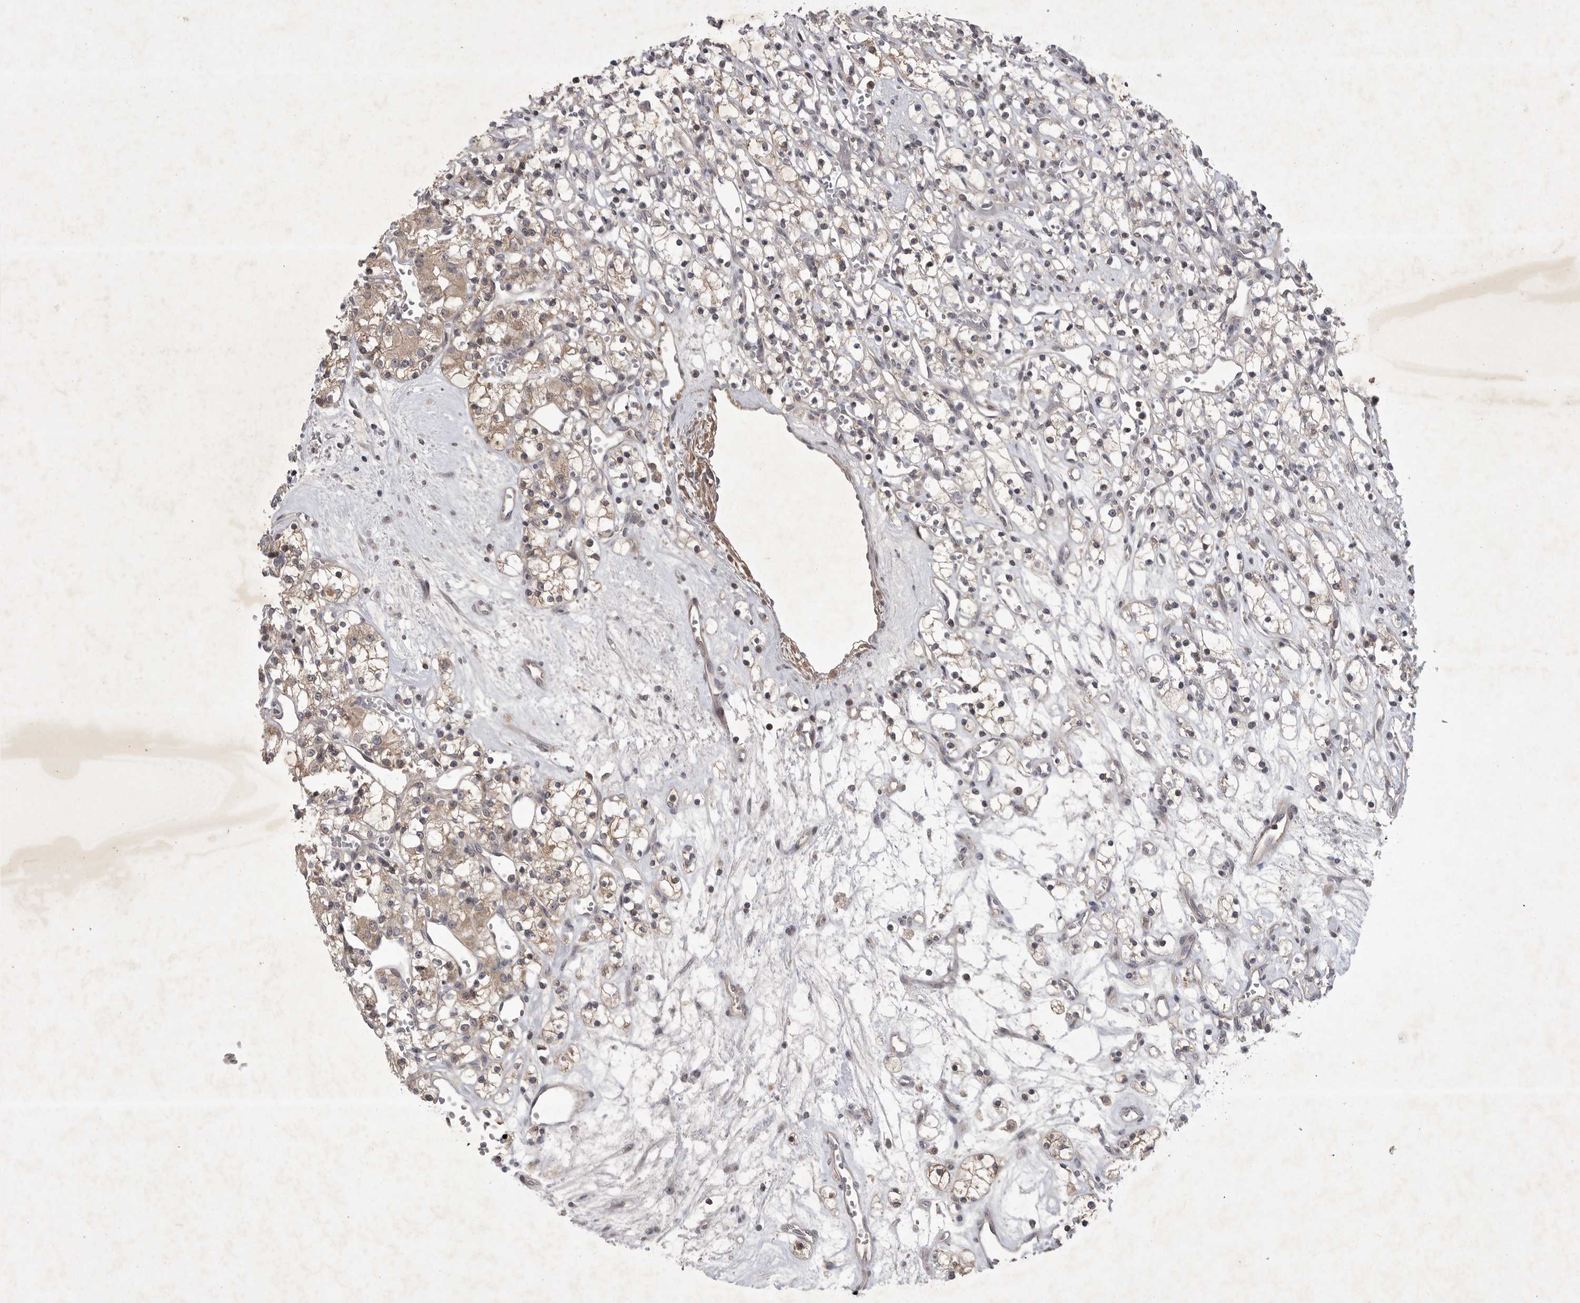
{"staining": {"intensity": "weak", "quantity": "25%-75%", "location": "cytoplasmic/membranous"}, "tissue": "renal cancer", "cell_type": "Tumor cells", "image_type": "cancer", "snomed": [{"axis": "morphology", "description": "Adenocarcinoma, NOS"}, {"axis": "topography", "description": "Kidney"}], "caption": "Tumor cells reveal low levels of weak cytoplasmic/membranous positivity in about 25%-75% of cells in human renal cancer (adenocarcinoma). (Stains: DAB (3,3'-diaminobenzidine) in brown, nuclei in blue, Microscopy: brightfield microscopy at high magnification).", "gene": "UBE3D", "patient": {"sex": "female", "age": 59}}